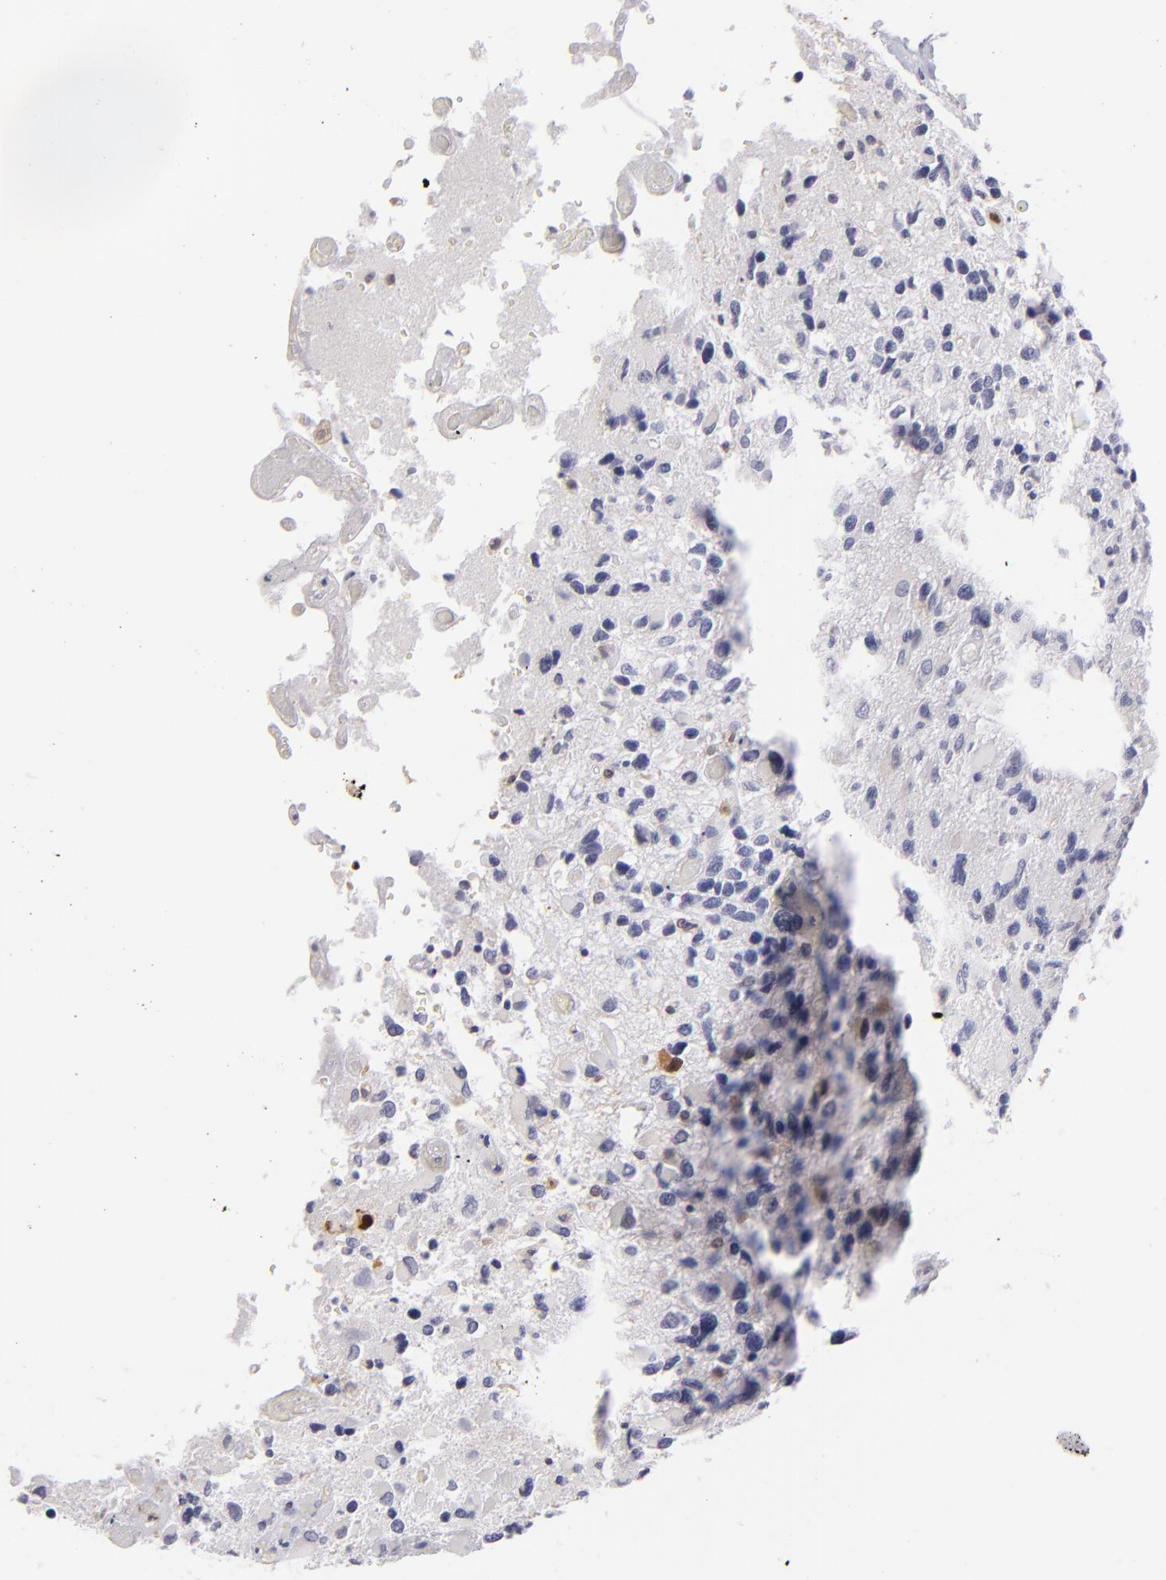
{"staining": {"intensity": "negative", "quantity": "none", "location": "none"}, "tissue": "glioma", "cell_type": "Tumor cells", "image_type": "cancer", "snomed": [{"axis": "morphology", "description": "Glioma, malignant, High grade"}, {"axis": "topography", "description": "Brain"}], "caption": "This is an IHC image of glioma. There is no staining in tumor cells.", "gene": "S100A2", "patient": {"sex": "male", "age": 69}}